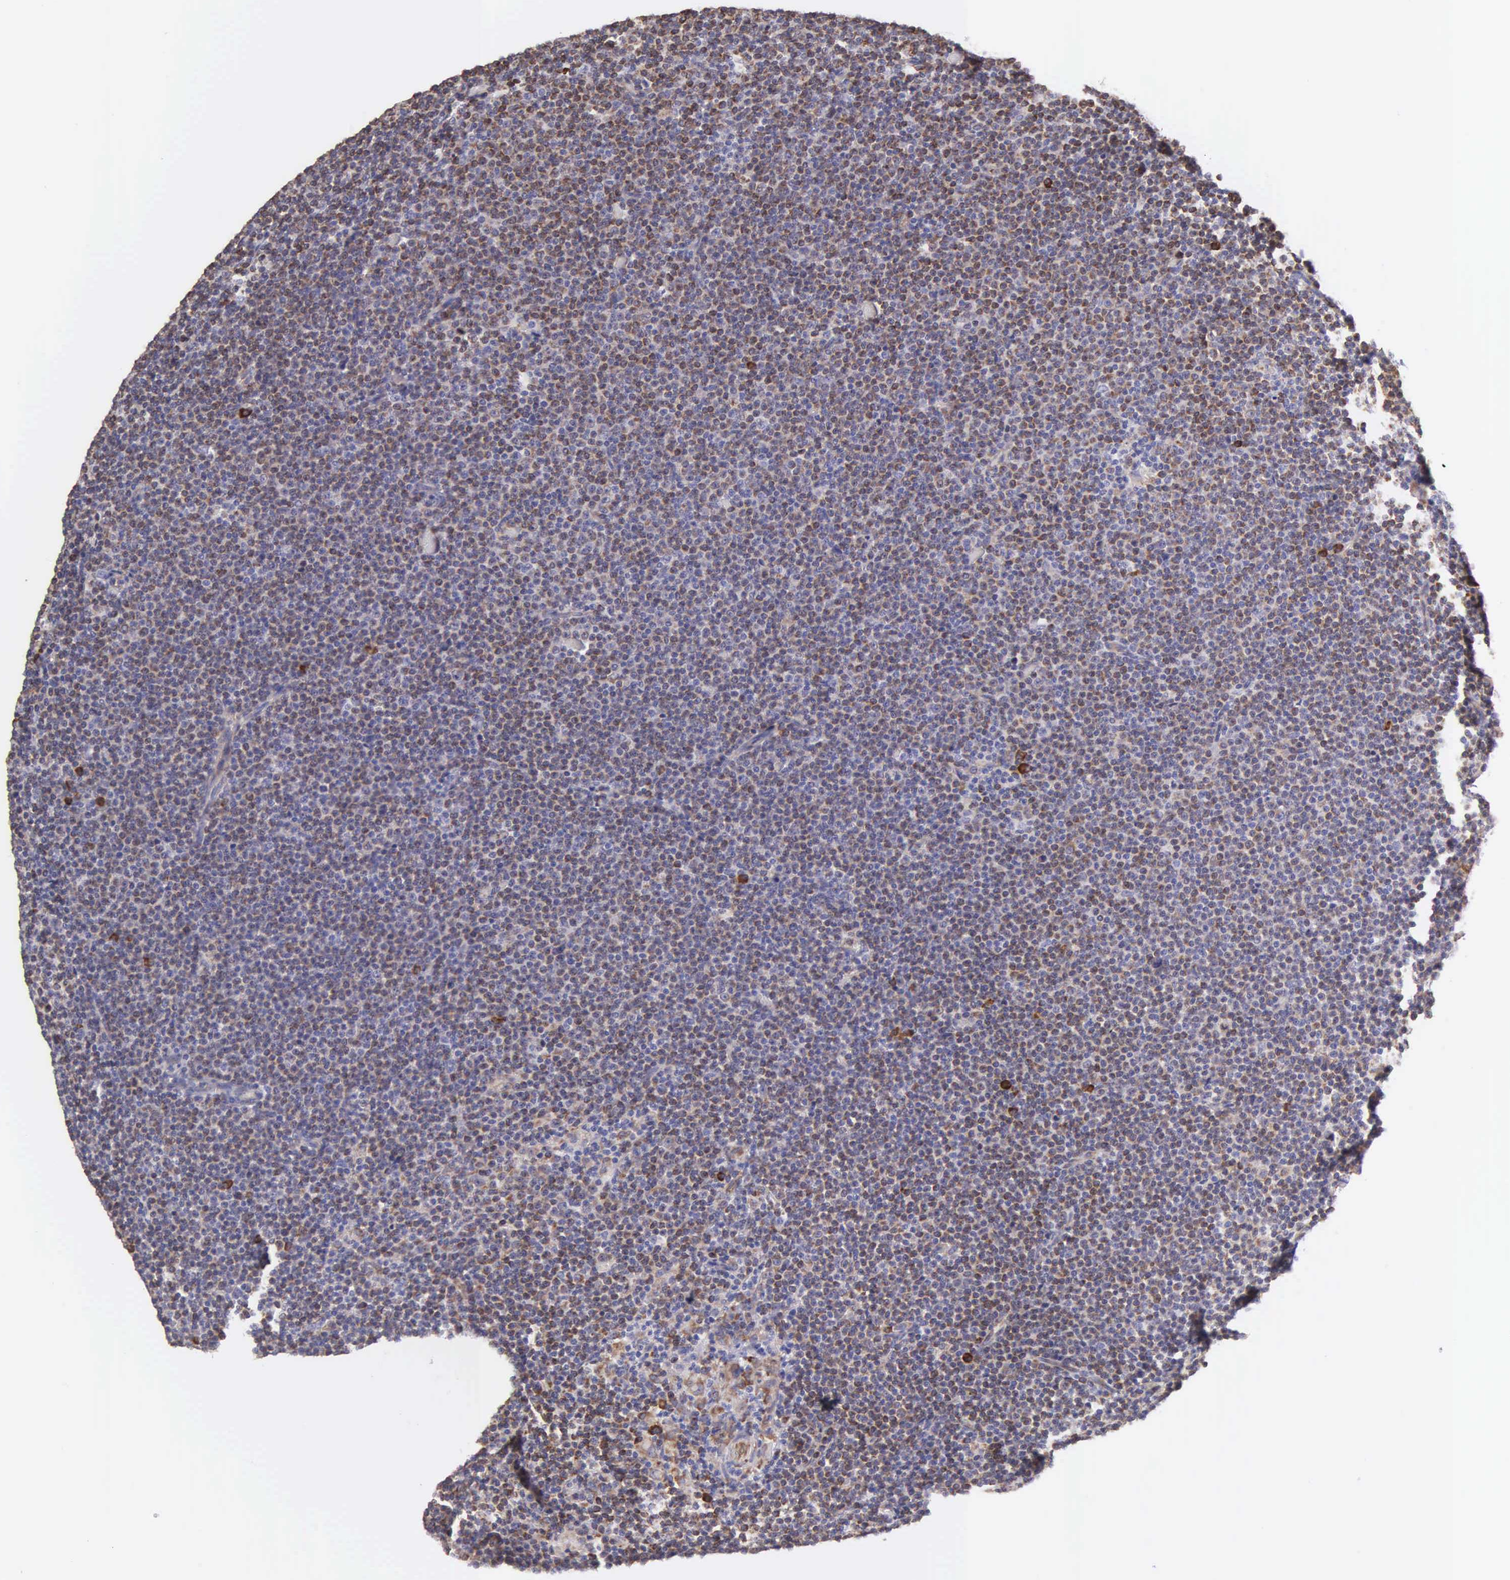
{"staining": {"intensity": "moderate", "quantity": "25%-75%", "location": "cytoplasmic/membranous"}, "tissue": "lymphoma", "cell_type": "Tumor cells", "image_type": "cancer", "snomed": [{"axis": "morphology", "description": "Malignant lymphoma, non-Hodgkin's type, Low grade"}, {"axis": "topography", "description": "Lymph node"}], "caption": "Lymphoma was stained to show a protein in brown. There is medium levels of moderate cytoplasmic/membranous positivity in approximately 25%-75% of tumor cells. (DAB IHC with brightfield microscopy, high magnification).", "gene": "CKAP4", "patient": {"sex": "female", "age": 69}}